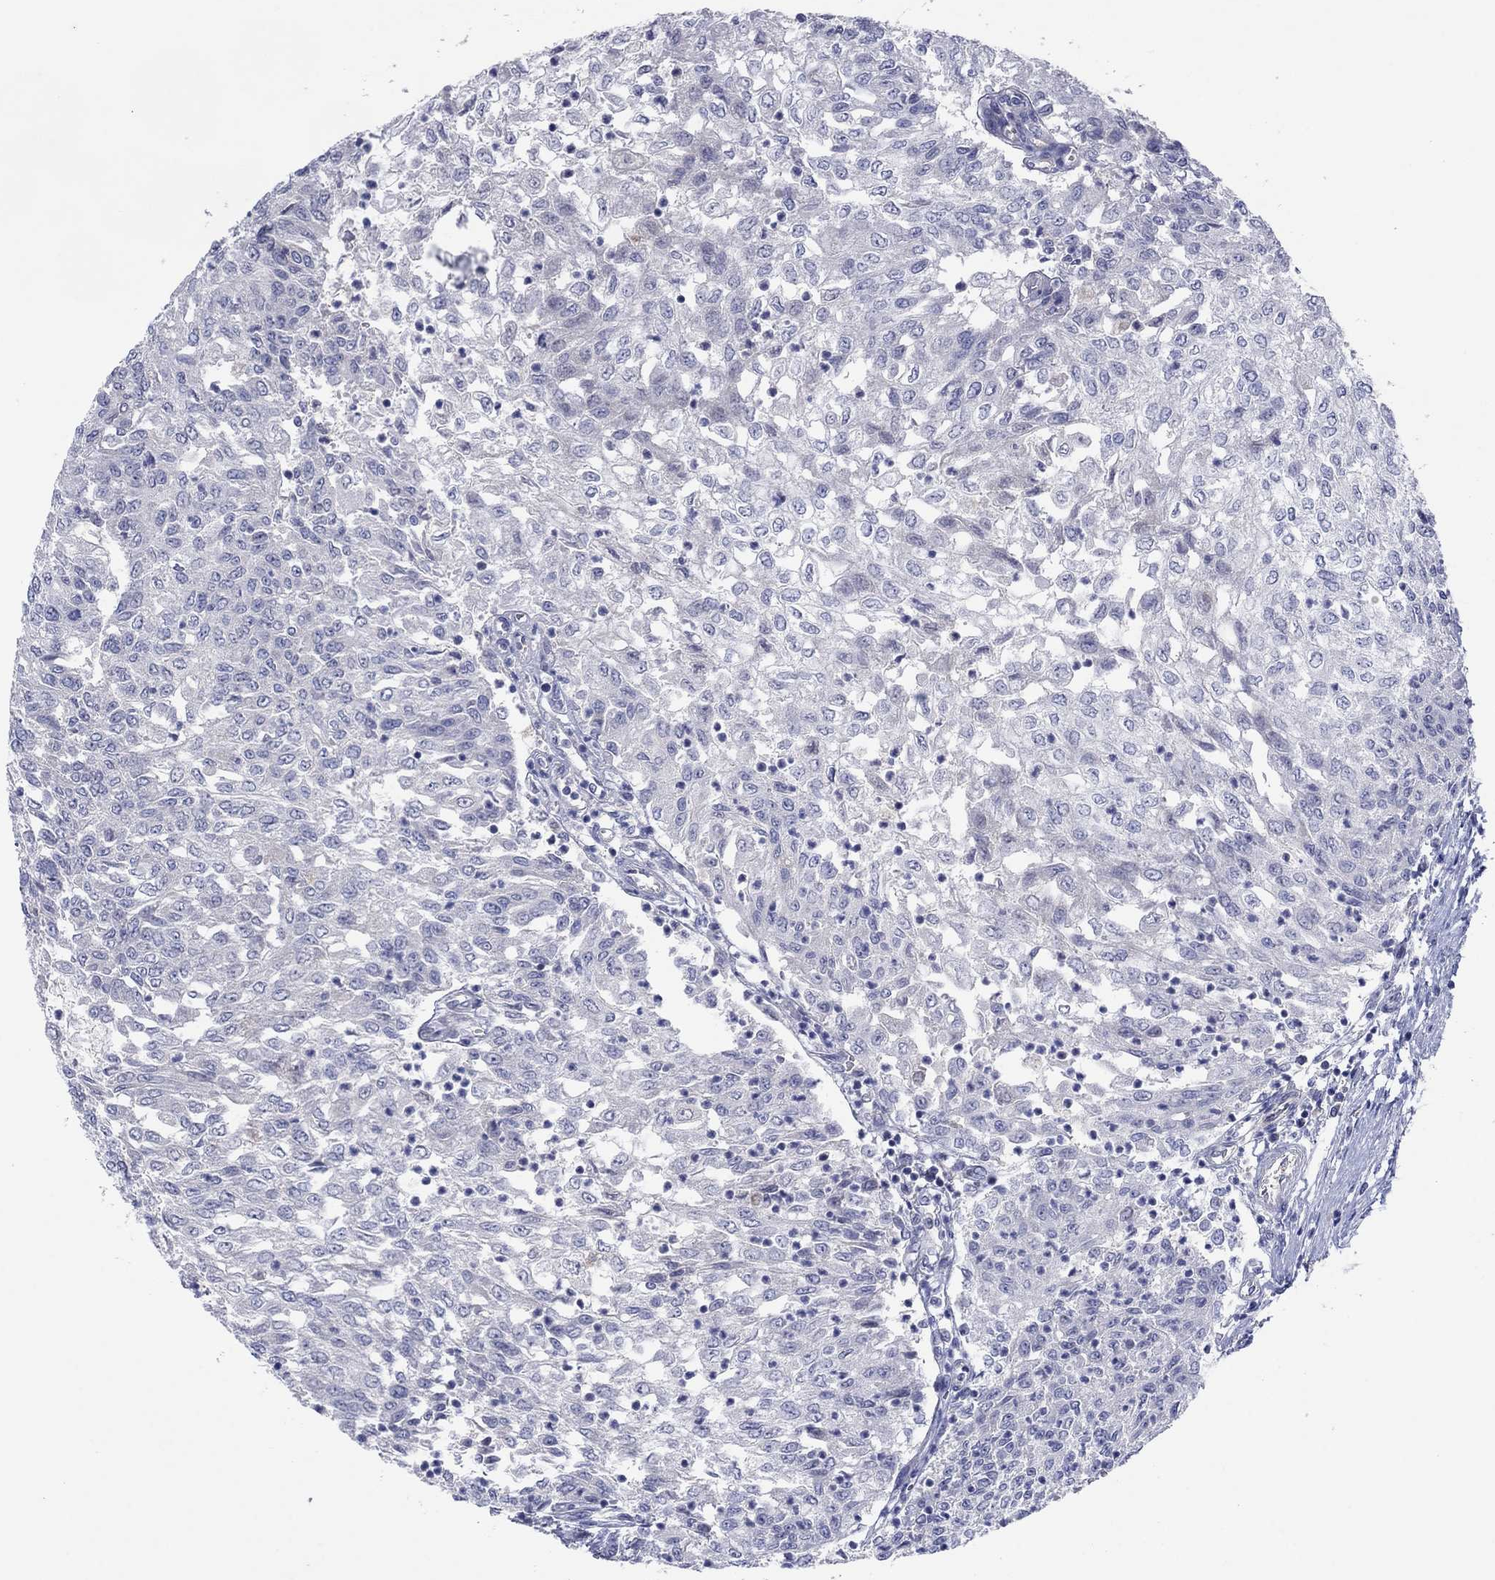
{"staining": {"intensity": "negative", "quantity": "none", "location": "none"}, "tissue": "urothelial cancer", "cell_type": "Tumor cells", "image_type": "cancer", "snomed": [{"axis": "morphology", "description": "Urothelial carcinoma, Low grade"}, {"axis": "topography", "description": "Urinary bladder"}], "caption": "The image exhibits no staining of tumor cells in urothelial cancer.", "gene": "PLCL2", "patient": {"sex": "male", "age": 78}}